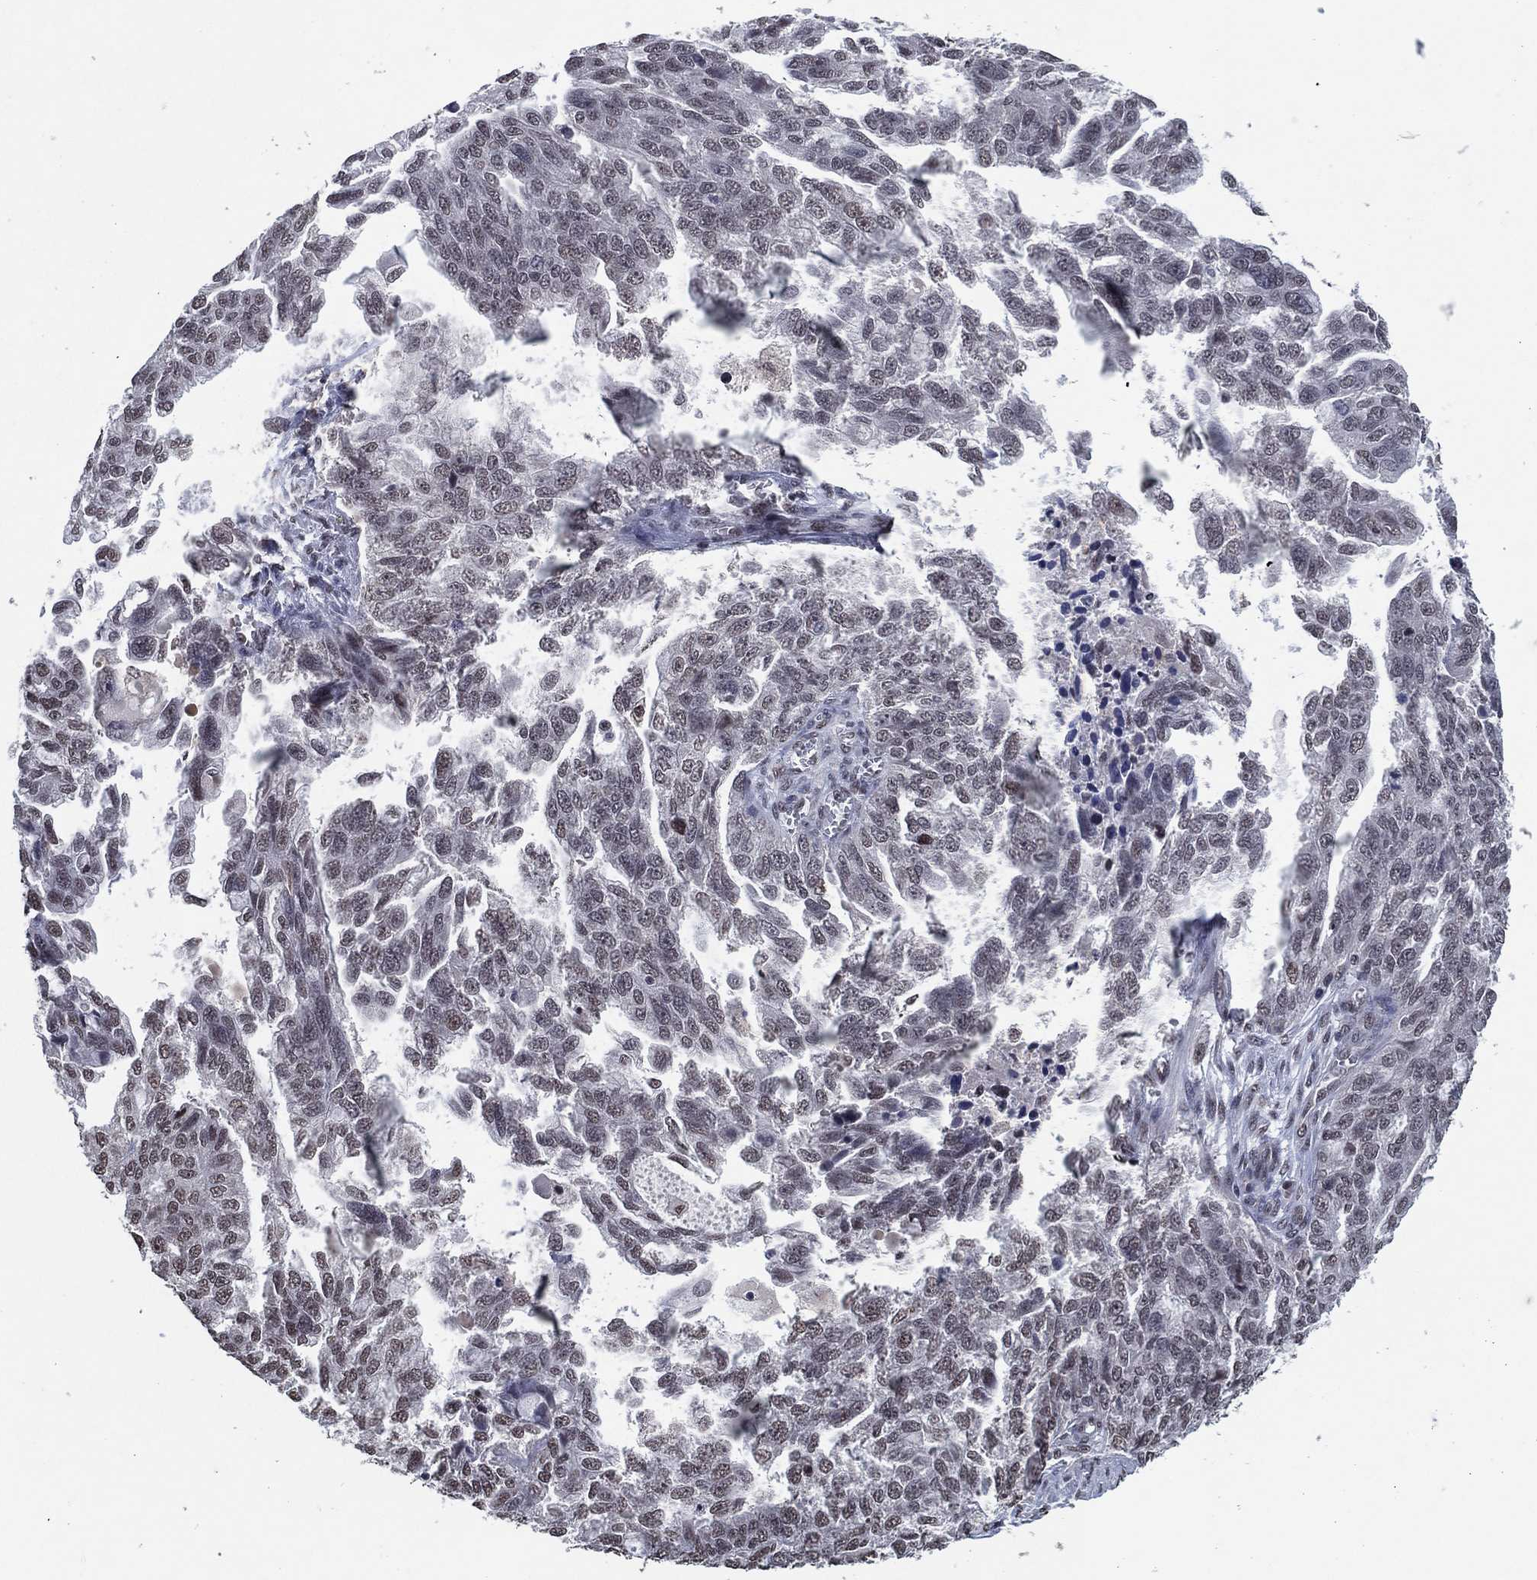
{"staining": {"intensity": "negative", "quantity": "none", "location": "none"}, "tissue": "ovarian cancer", "cell_type": "Tumor cells", "image_type": "cancer", "snomed": [{"axis": "morphology", "description": "Cystadenocarcinoma, serous, NOS"}, {"axis": "topography", "description": "Ovary"}], "caption": "Ovarian cancer (serous cystadenocarcinoma) stained for a protein using IHC exhibits no staining tumor cells.", "gene": "ZBTB42", "patient": {"sex": "female", "age": 51}}